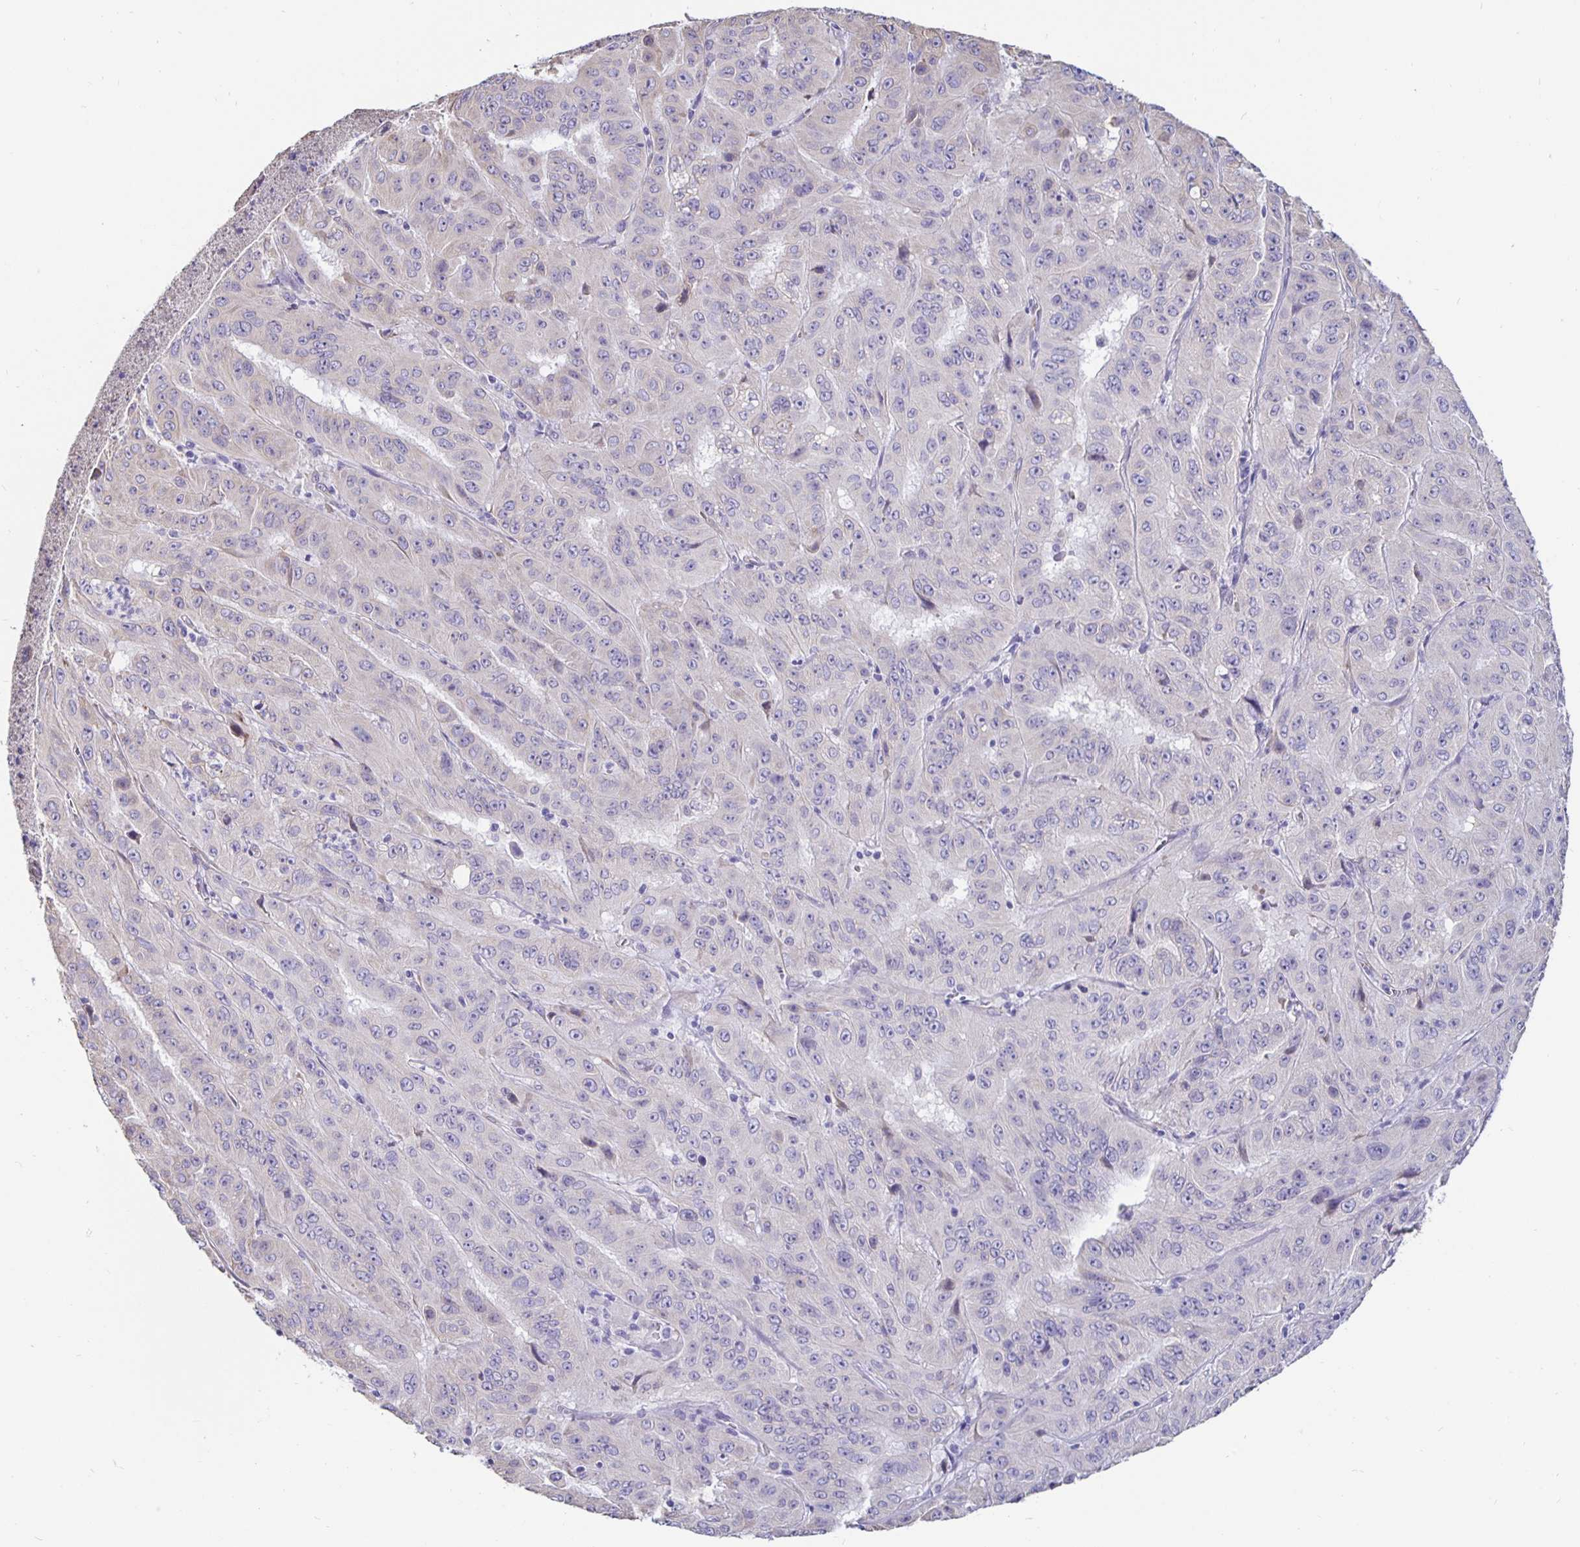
{"staining": {"intensity": "negative", "quantity": "none", "location": "none"}, "tissue": "pancreatic cancer", "cell_type": "Tumor cells", "image_type": "cancer", "snomed": [{"axis": "morphology", "description": "Adenocarcinoma, NOS"}, {"axis": "topography", "description": "Pancreas"}], "caption": "IHC of human pancreatic adenocarcinoma exhibits no positivity in tumor cells.", "gene": "DNAI2", "patient": {"sex": "male", "age": 63}}